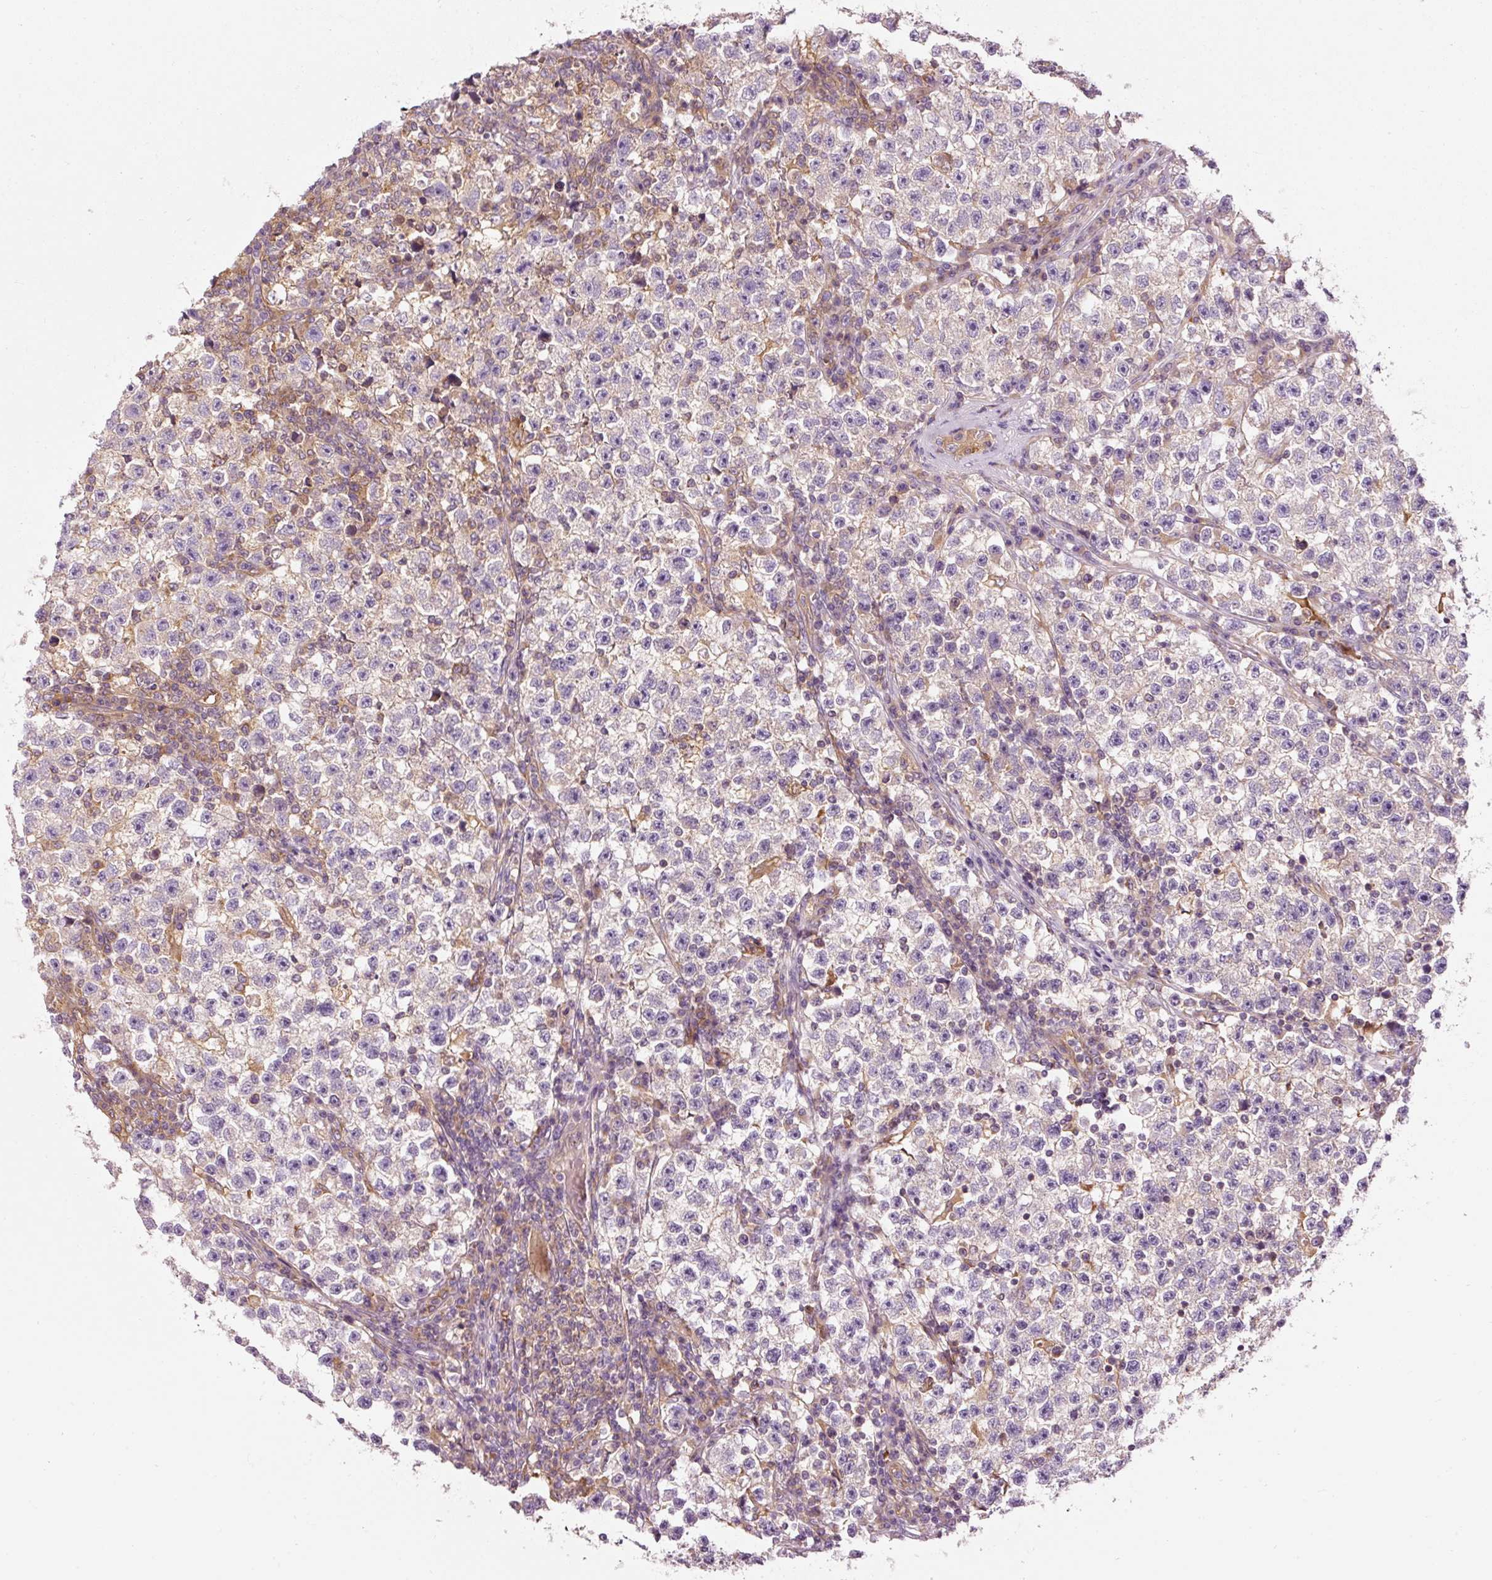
{"staining": {"intensity": "negative", "quantity": "none", "location": "none"}, "tissue": "testis cancer", "cell_type": "Tumor cells", "image_type": "cancer", "snomed": [{"axis": "morphology", "description": "Seminoma, NOS"}, {"axis": "topography", "description": "Testis"}], "caption": "Immunohistochemistry of testis seminoma displays no staining in tumor cells.", "gene": "NAPA", "patient": {"sex": "male", "age": 22}}